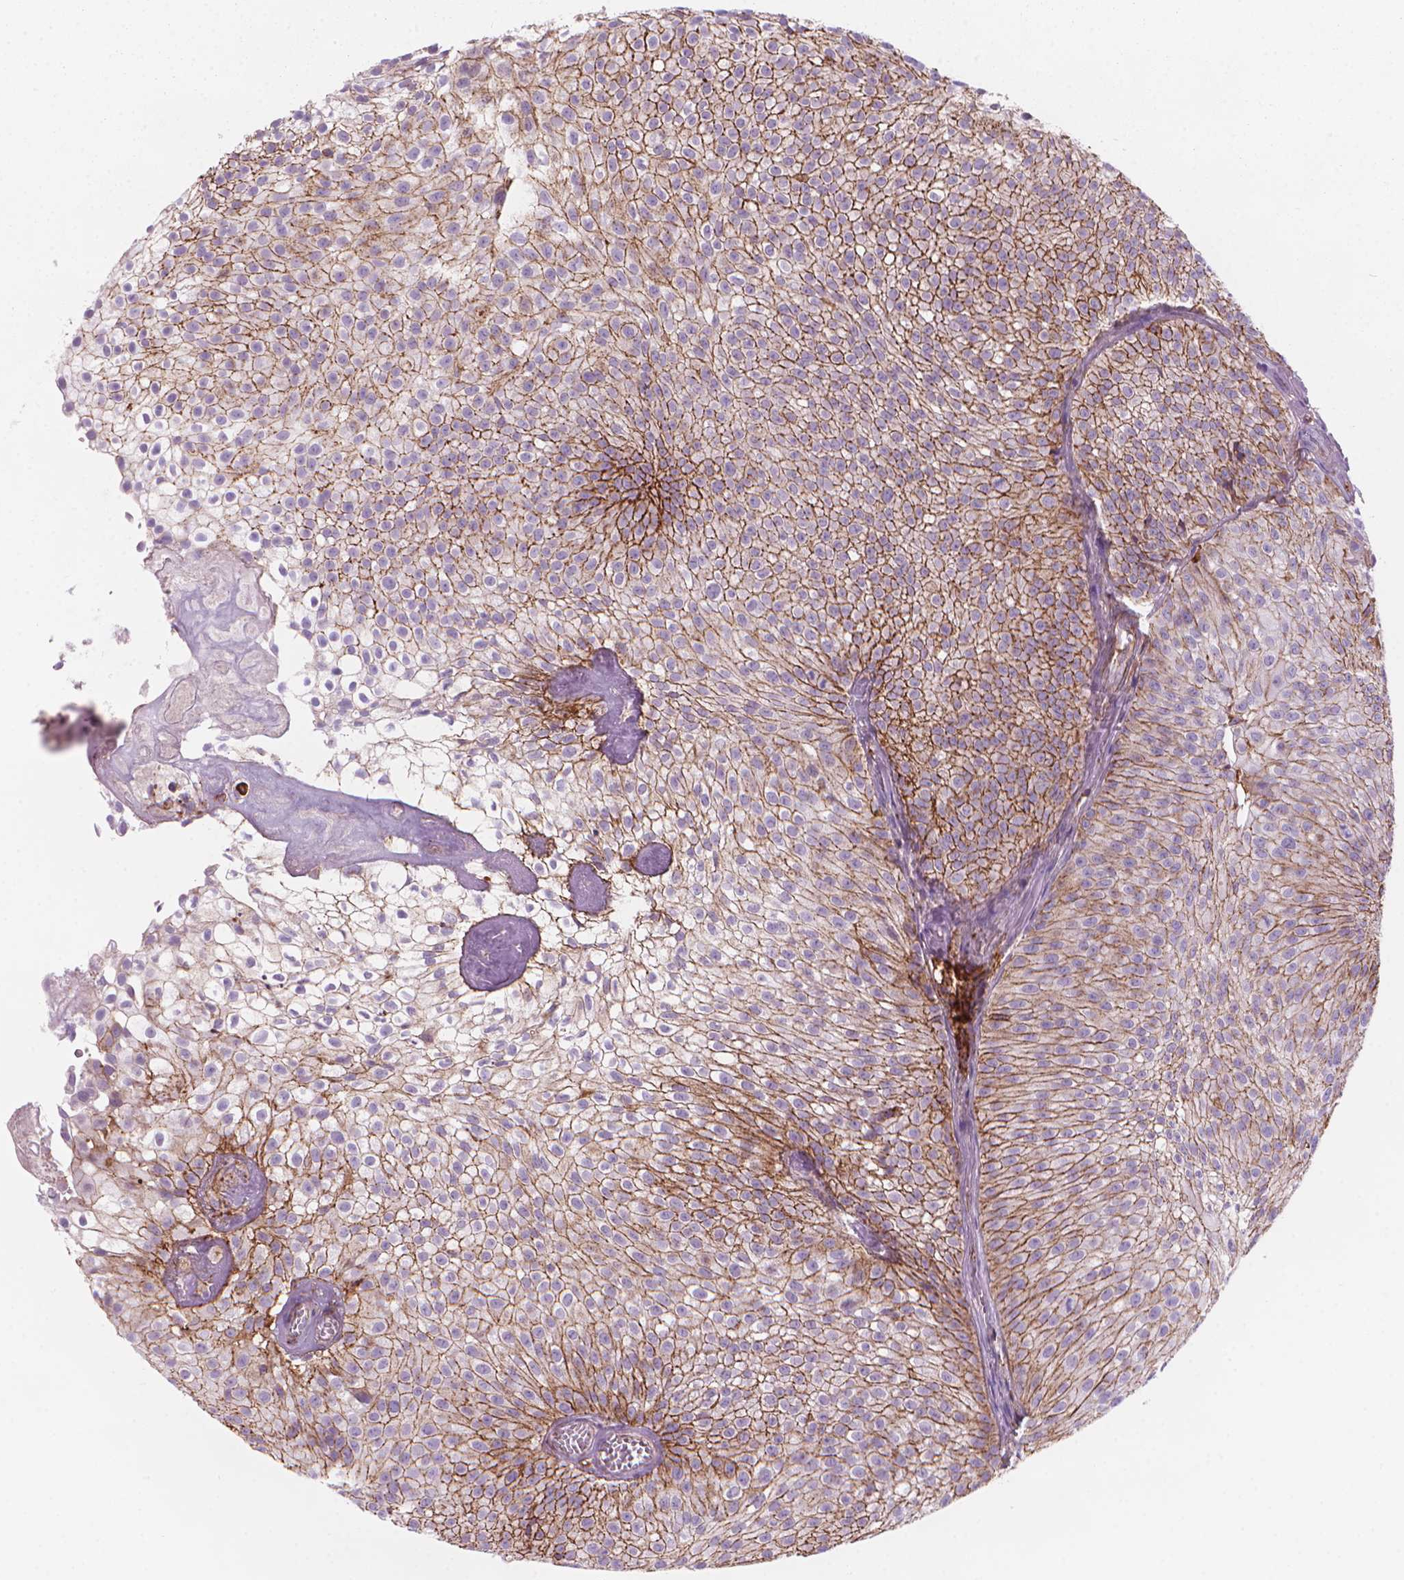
{"staining": {"intensity": "moderate", "quantity": ">75%", "location": "cytoplasmic/membranous"}, "tissue": "urothelial cancer", "cell_type": "Tumor cells", "image_type": "cancer", "snomed": [{"axis": "morphology", "description": "Urothelial carcinoma, Low grade"}, {"axis": "topography", "description": "Urinary bladder"}], "caption": "High-power microscopy captured an immunohistochemistry (IHC) photomicrograph of urothelial carcinoma (low-grade), revealing moderate cytoplasmic/membranous staining in about >75% of tumor cells. (Stains: DAB (3,3'-diaminobenzidine) in brown, nuclei in blue, Microscopy: brightfield microscopy at high magnification).", "gene": "PATJ", "patient": {"sex": "male", "age": 70}}